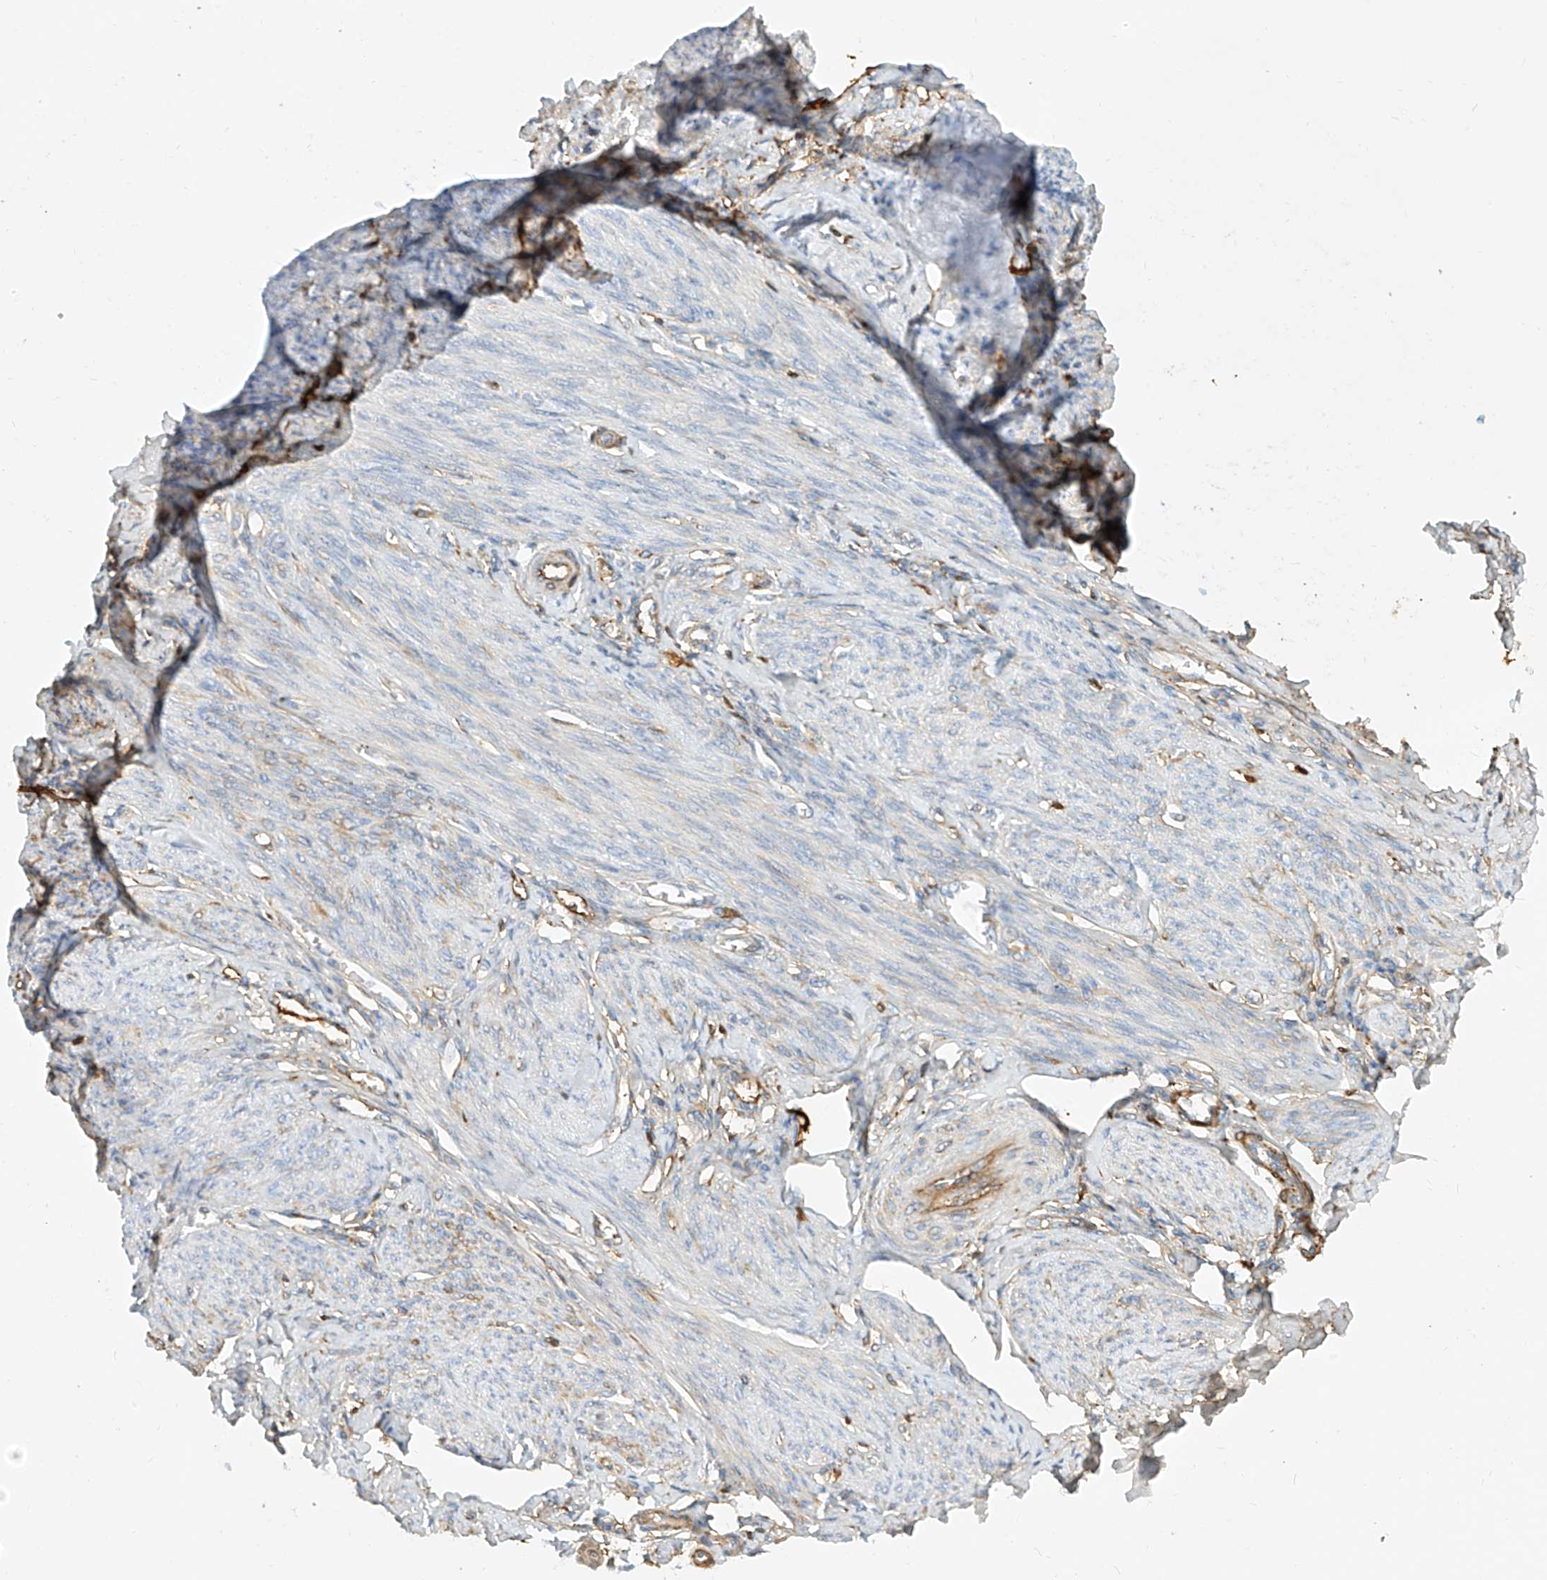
{"staining": {"intensity": "moderate", "quantity": "<25%", "location": "cytoplasmic/membranous"}, "tissue": "endometrium", "cell_type": "Cells in endometrial stroma", "image_type": "normal", "snomed": [{"axis": "morphology", "description": "Normal tissue, NOS"}, {"axis": "topography", "description": "Uterus"}, {"axis": "topography", "description": "Endometrium"}], "caption": "A brown stain labels moderate cytoplasmic/membranous staining of a protein in cells in endometrial stroma of unremarkable endometrium. The protein of interest is stained brown, and the nuclei are stained in blue (DAB (3,3'-diaminobenzidine) IHC with brightfield microscopy, high magnification).", "gene": "OCSTAMP", "patient": {"sex": "female", "age": 48}}